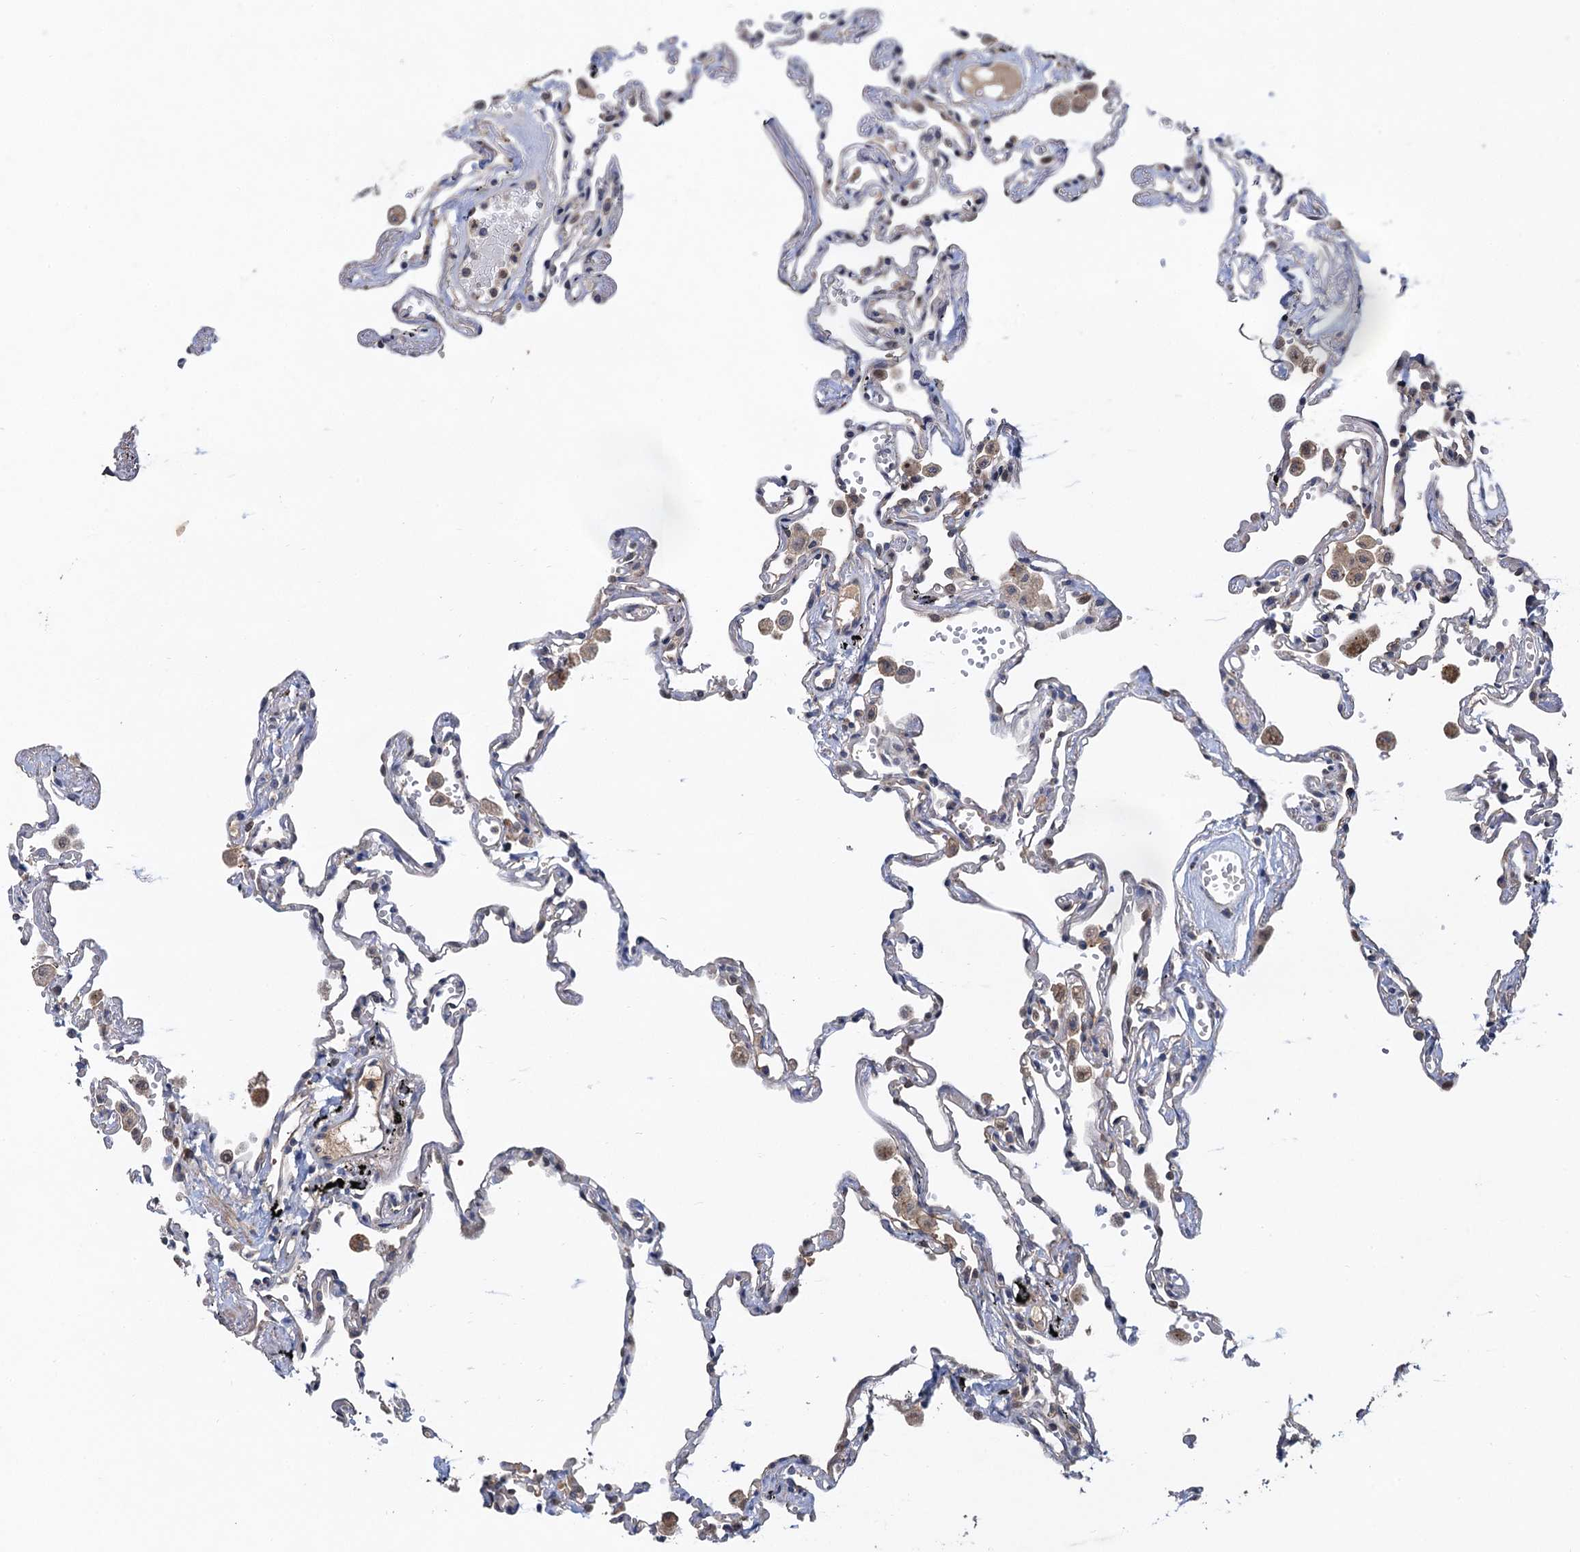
{"staining": {"intensity": "negative", "quantity": "none", "location": "none"}, "tissue": "lung", "cell_type": "Alveolar cells", "image_type": "normal", "snomed": [{"axis": "morphology", "description": "Normal tissue, NOS"}, {"axis": "topography", "description": "Lung"}], "caption": "This is an IHC micrograph of benign lung. There is no positivity in alveolar cells.", "gene": "TMEM39B", "patient": {"sex": "female", "age": 67}}